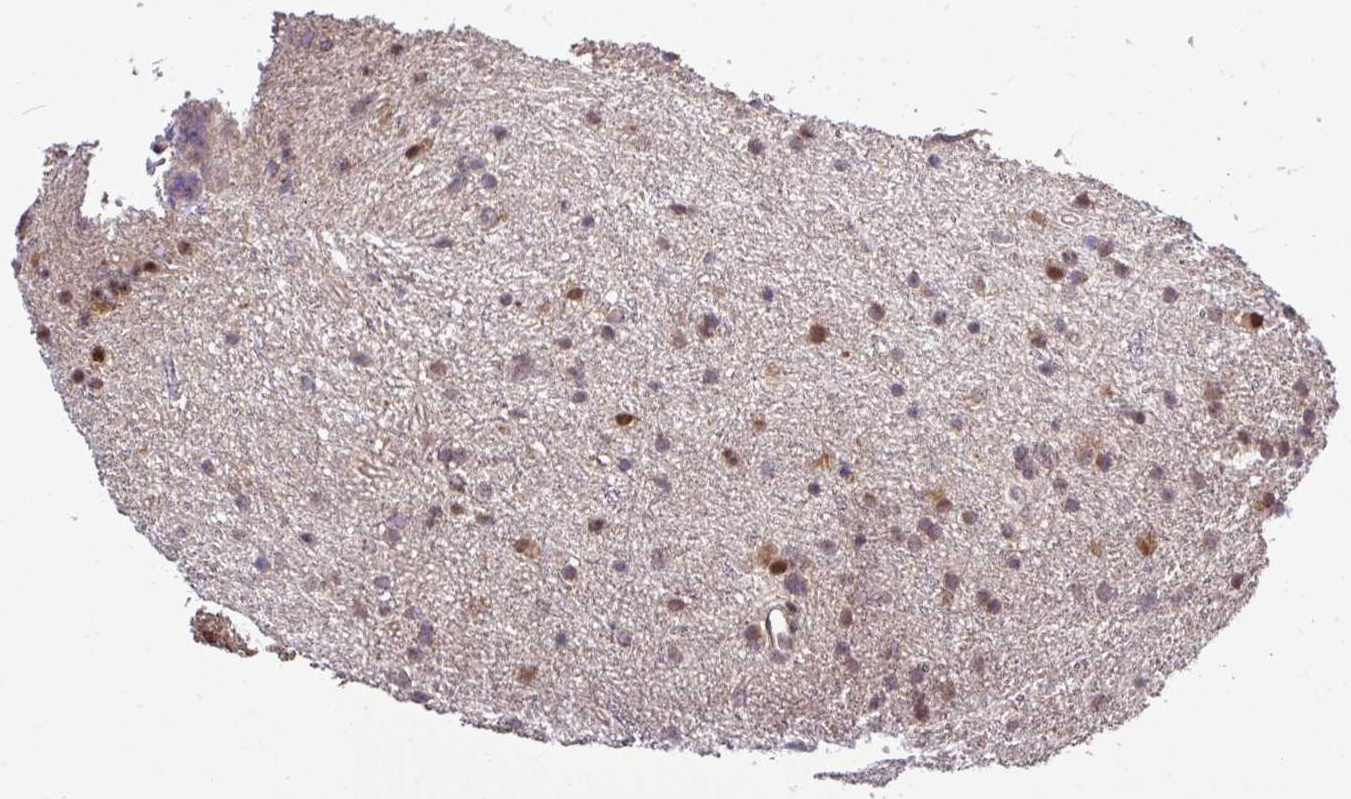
{"staining": {"intensity": "moderate", "quantity": ">75%", "location": "cytoplasmic/membranous"}, "tissue": "glioma", "cell_type": "Tumor cells", "image_type": "cancer", "snomed": [{"axis": "morphology", "description": "Glioma, malignant, Low grade"}, {"axis": "topography", "description": "Cerebral cortex"}], "caption": "Glioma tissue reveals moderate cytoplasmic/membranous expression in about >75% of tumor cells", "gene": "SKIC2", "patient": {"sex": "female", "age": 39}}